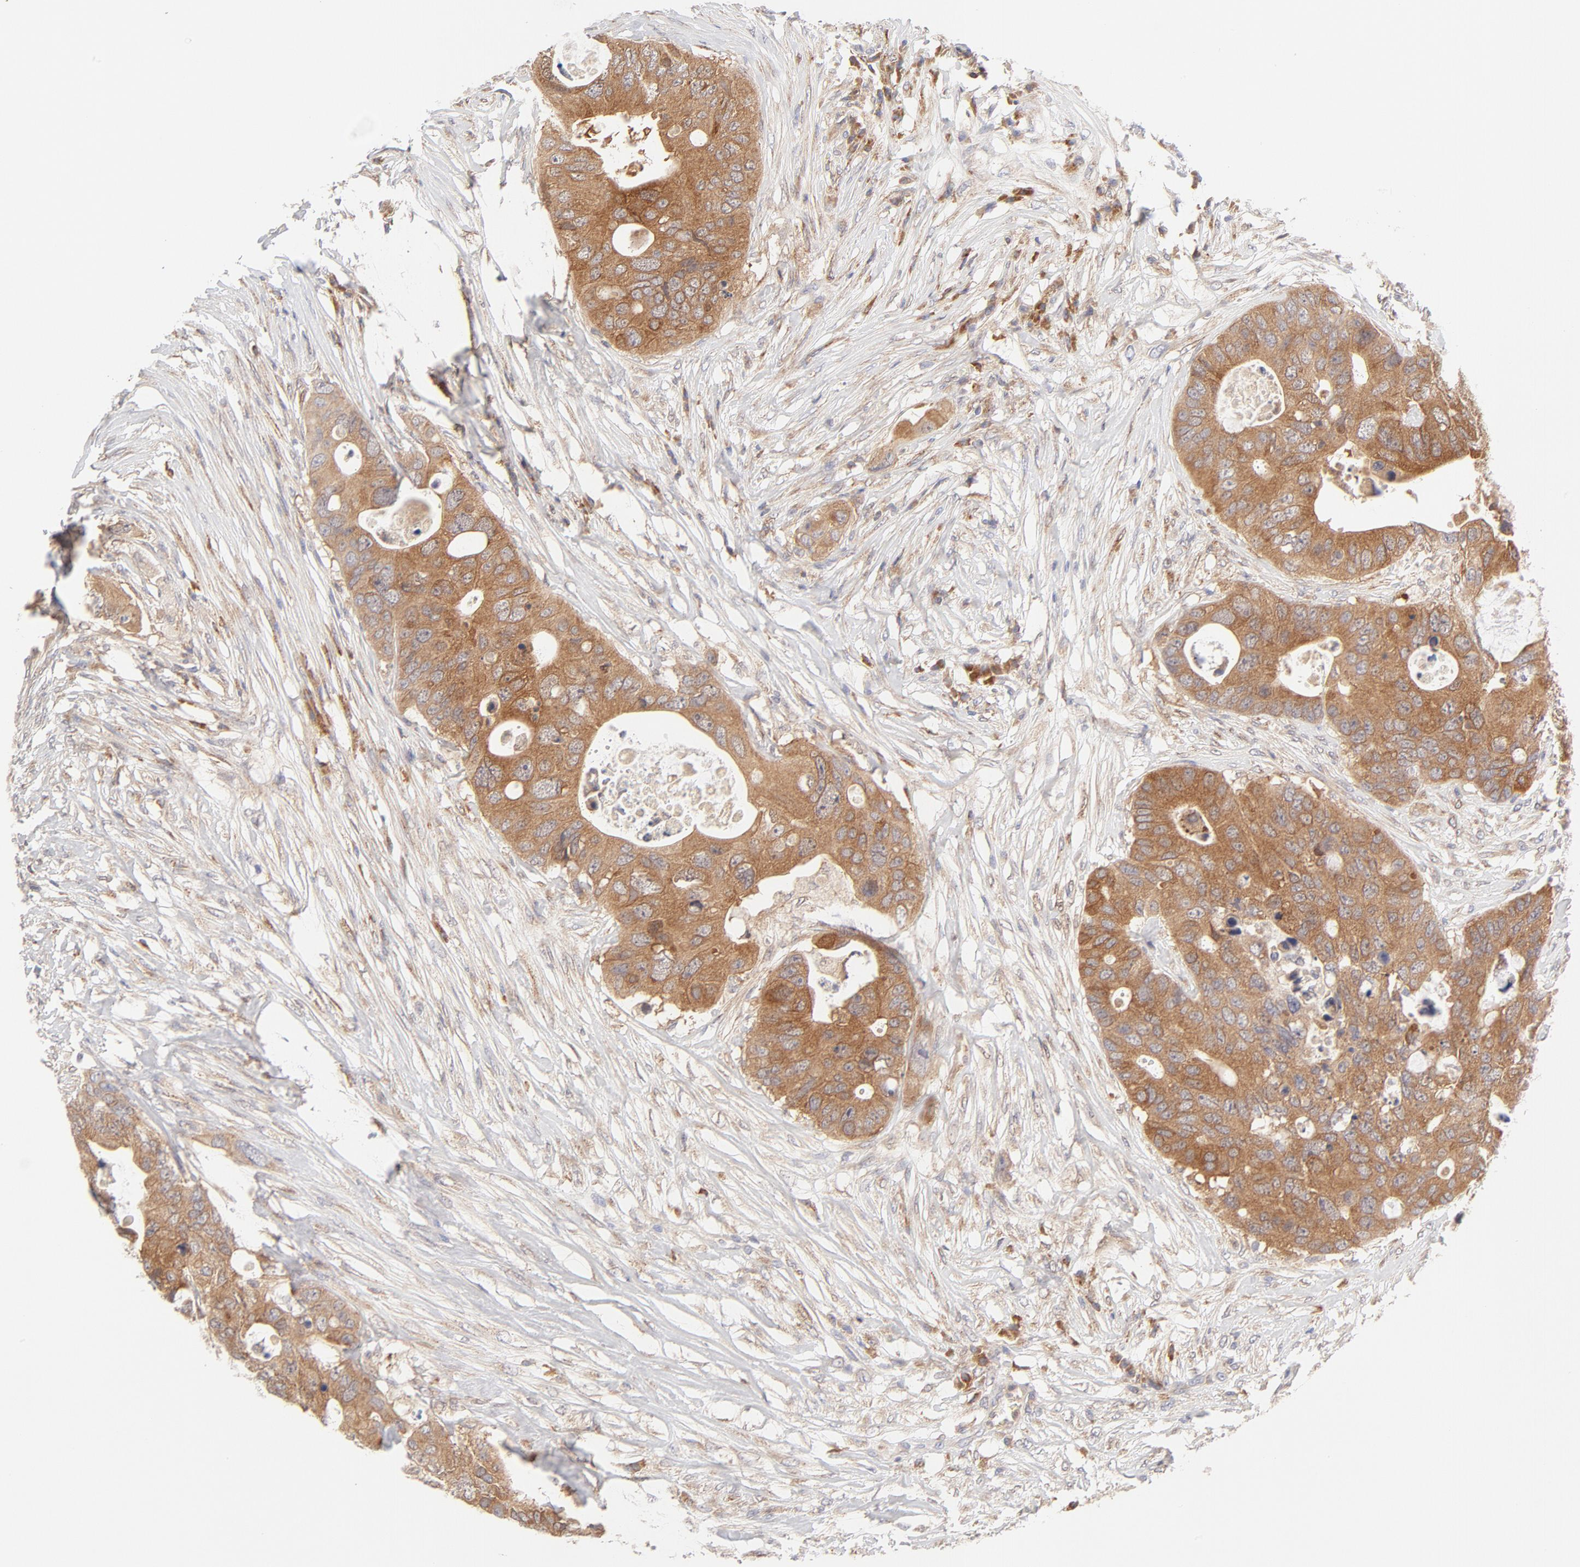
{"staining": {"intensity": "moderate", "quantity": ">75%", "location": "cytoplasmic/membranous"}, "tissue": "colorectal cancer", "cell_type": "Tumor cells", "image_type": "cancer", "snomed": [{"axis": "morphology", "description": "Adenocarcinoma, NOS"}, {"axis": "topography", "description": "Colon"}], "caption": "Tumor cells display moderate cytoplasmic/membranous expression in about >75% of cells in colorectal cancer. (brown staining indicates protein expression, while blue staining denotes nuclei).", "gene": "RPS6KA1", "patient": {"sex": "male", "age": 71}}